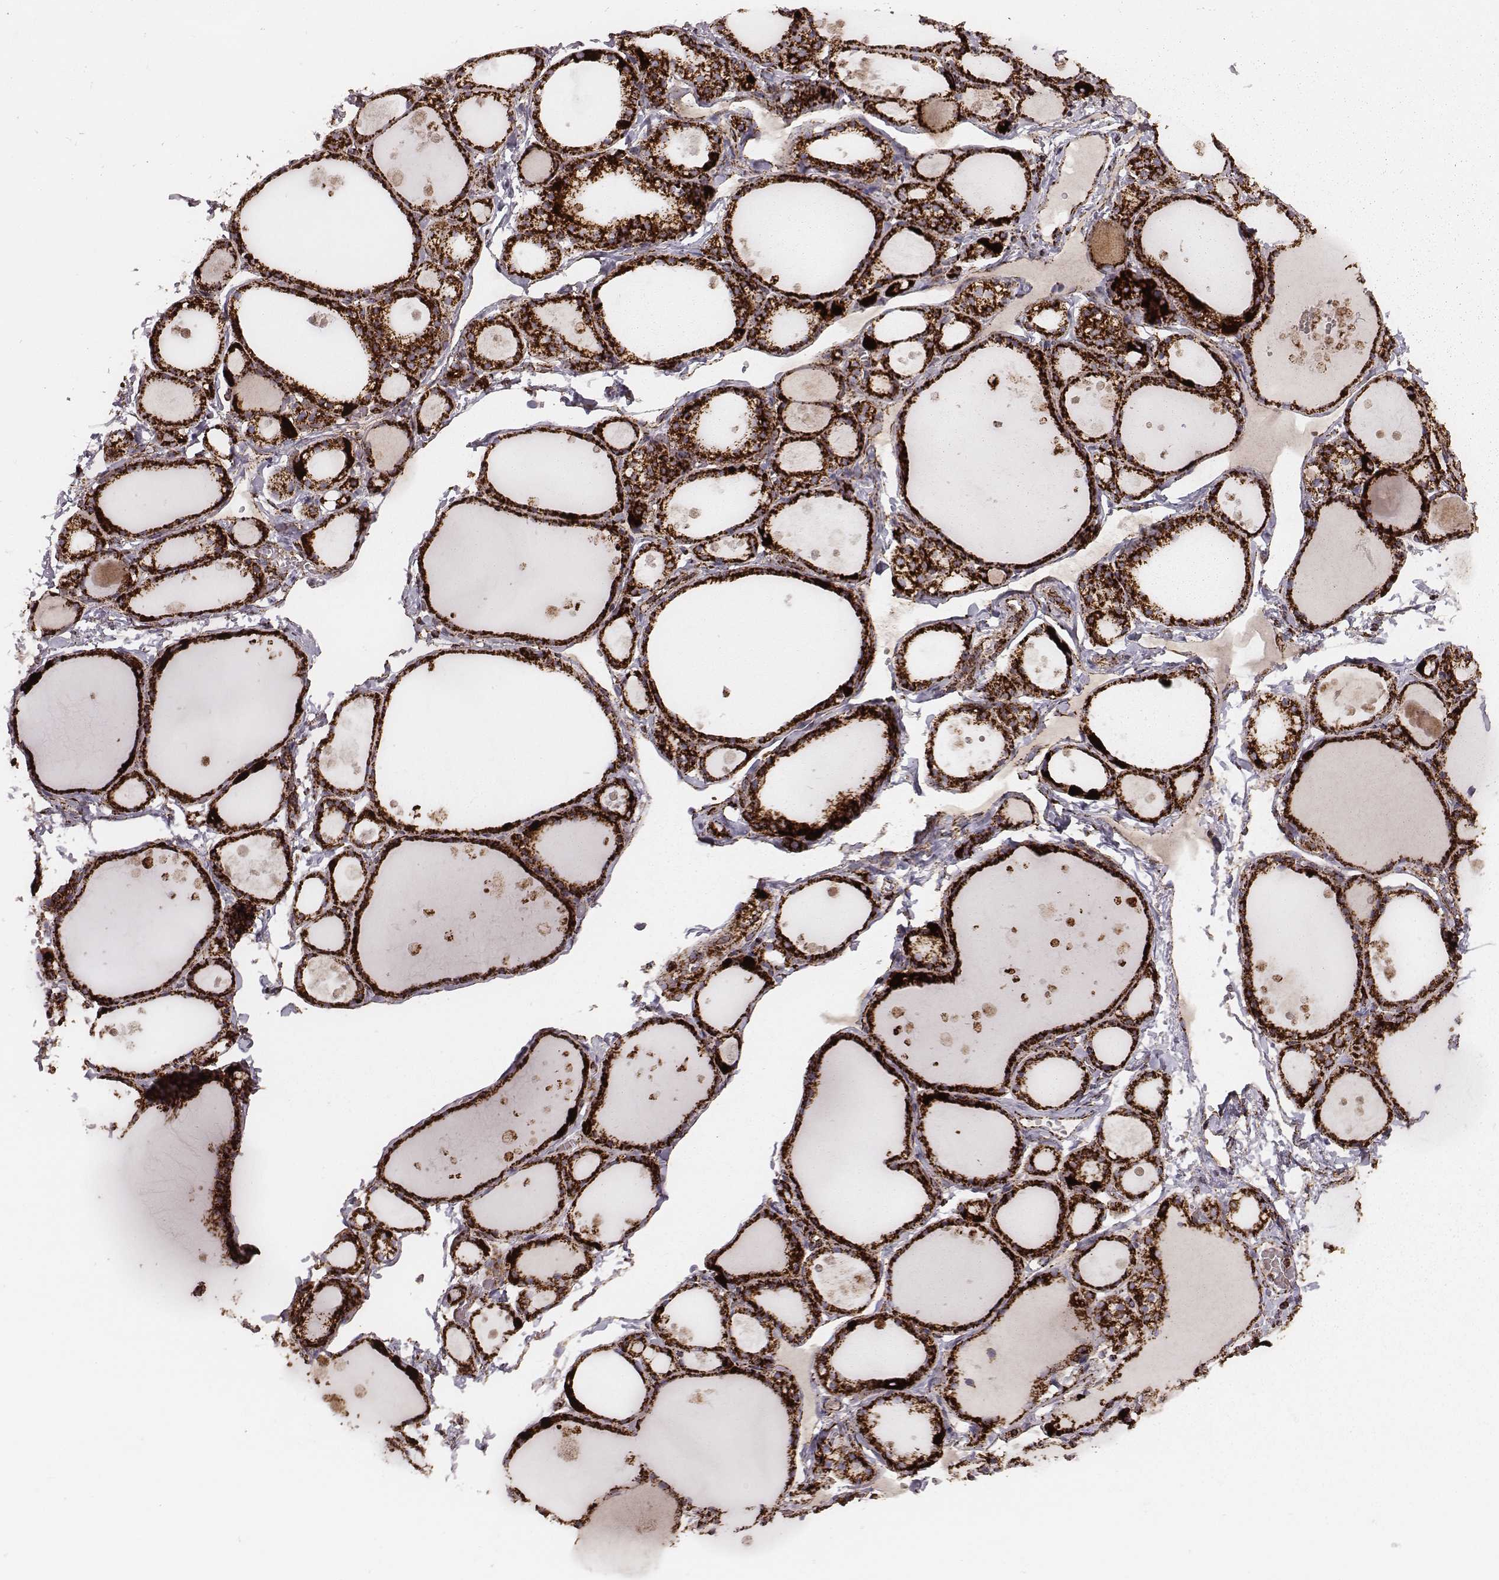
{"staining": {"intensity": "strong", "quantity": ">75%", "location": "cytoplasmic/membranous"}, "tissue": "thyroid gland", "cell_type": "Glandular cells", "image_type": "normal", "snomed": [{"axis": "morphology", "description": "Normal tissue, NOS"}, {"axis": "topography", "description": "Thyroid gland"}], "caption": "Glandular cells reveal strong cytoplasmic/membranous staining in about >75% of cells in normal thyroid gland.", "gene": "TUFM", "patient": {"sex": "male", "age": 68}}